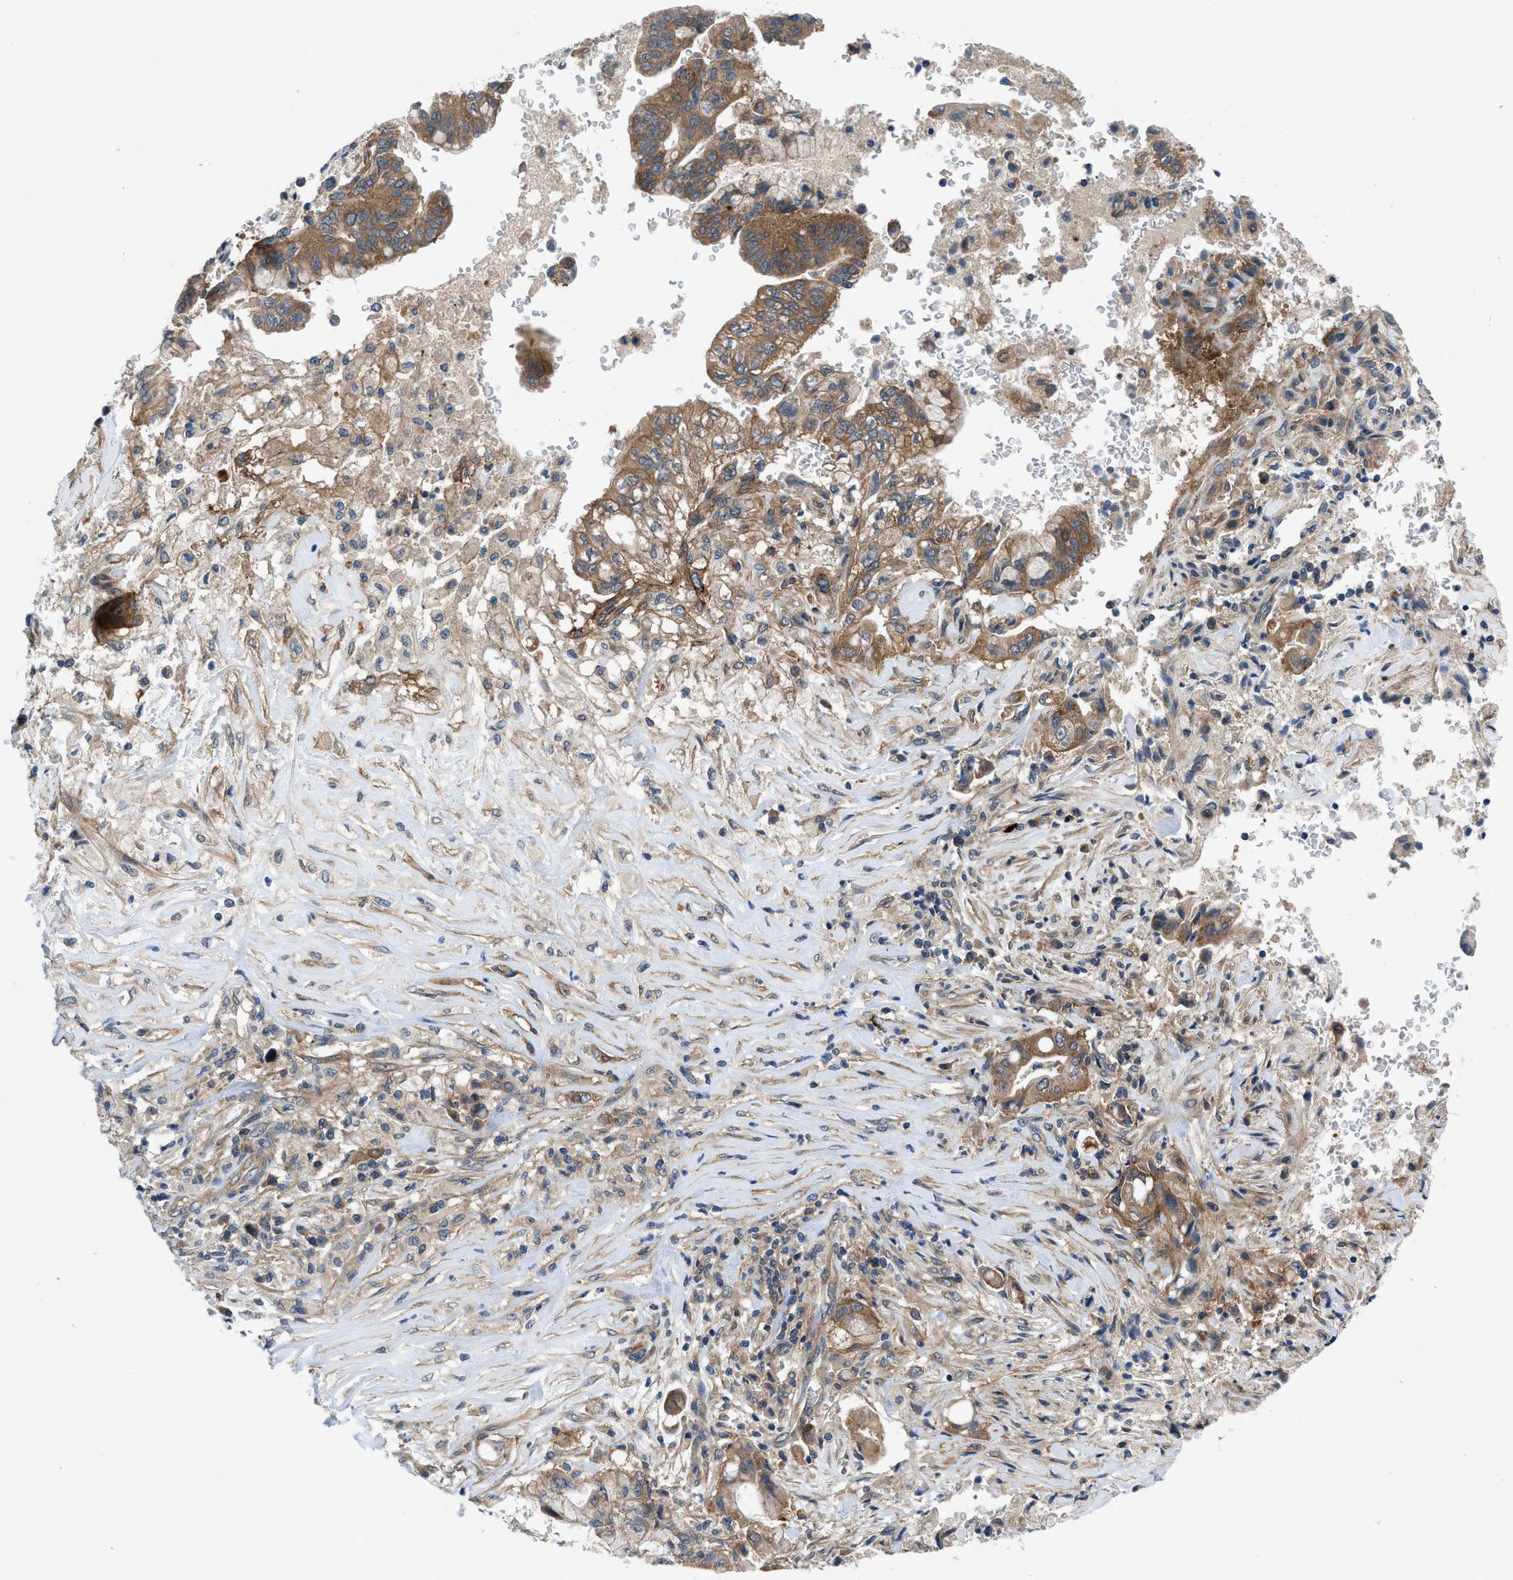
{"staining": {"intensity": "moderate", "quantity": ">75%", "location": "cytoplasmic/membranous"}, "tissue": "pancreatic cancer", "cell_type": "Tumor cells", "image_type": "cancer", "snomed": [{"axis": "morphology", "description": "Adenocarcinoma, NOS"}, {"axis": "topography", "description": "Pancreas"}], "caption": "Moderate cytoplasmic/membranous protein positivity is identified in about >75% of tumor cells in pancreatic cancer (adenocarcinoma).", "gene": "PANX1", "patient": {"sex": "female", "age": 73}}